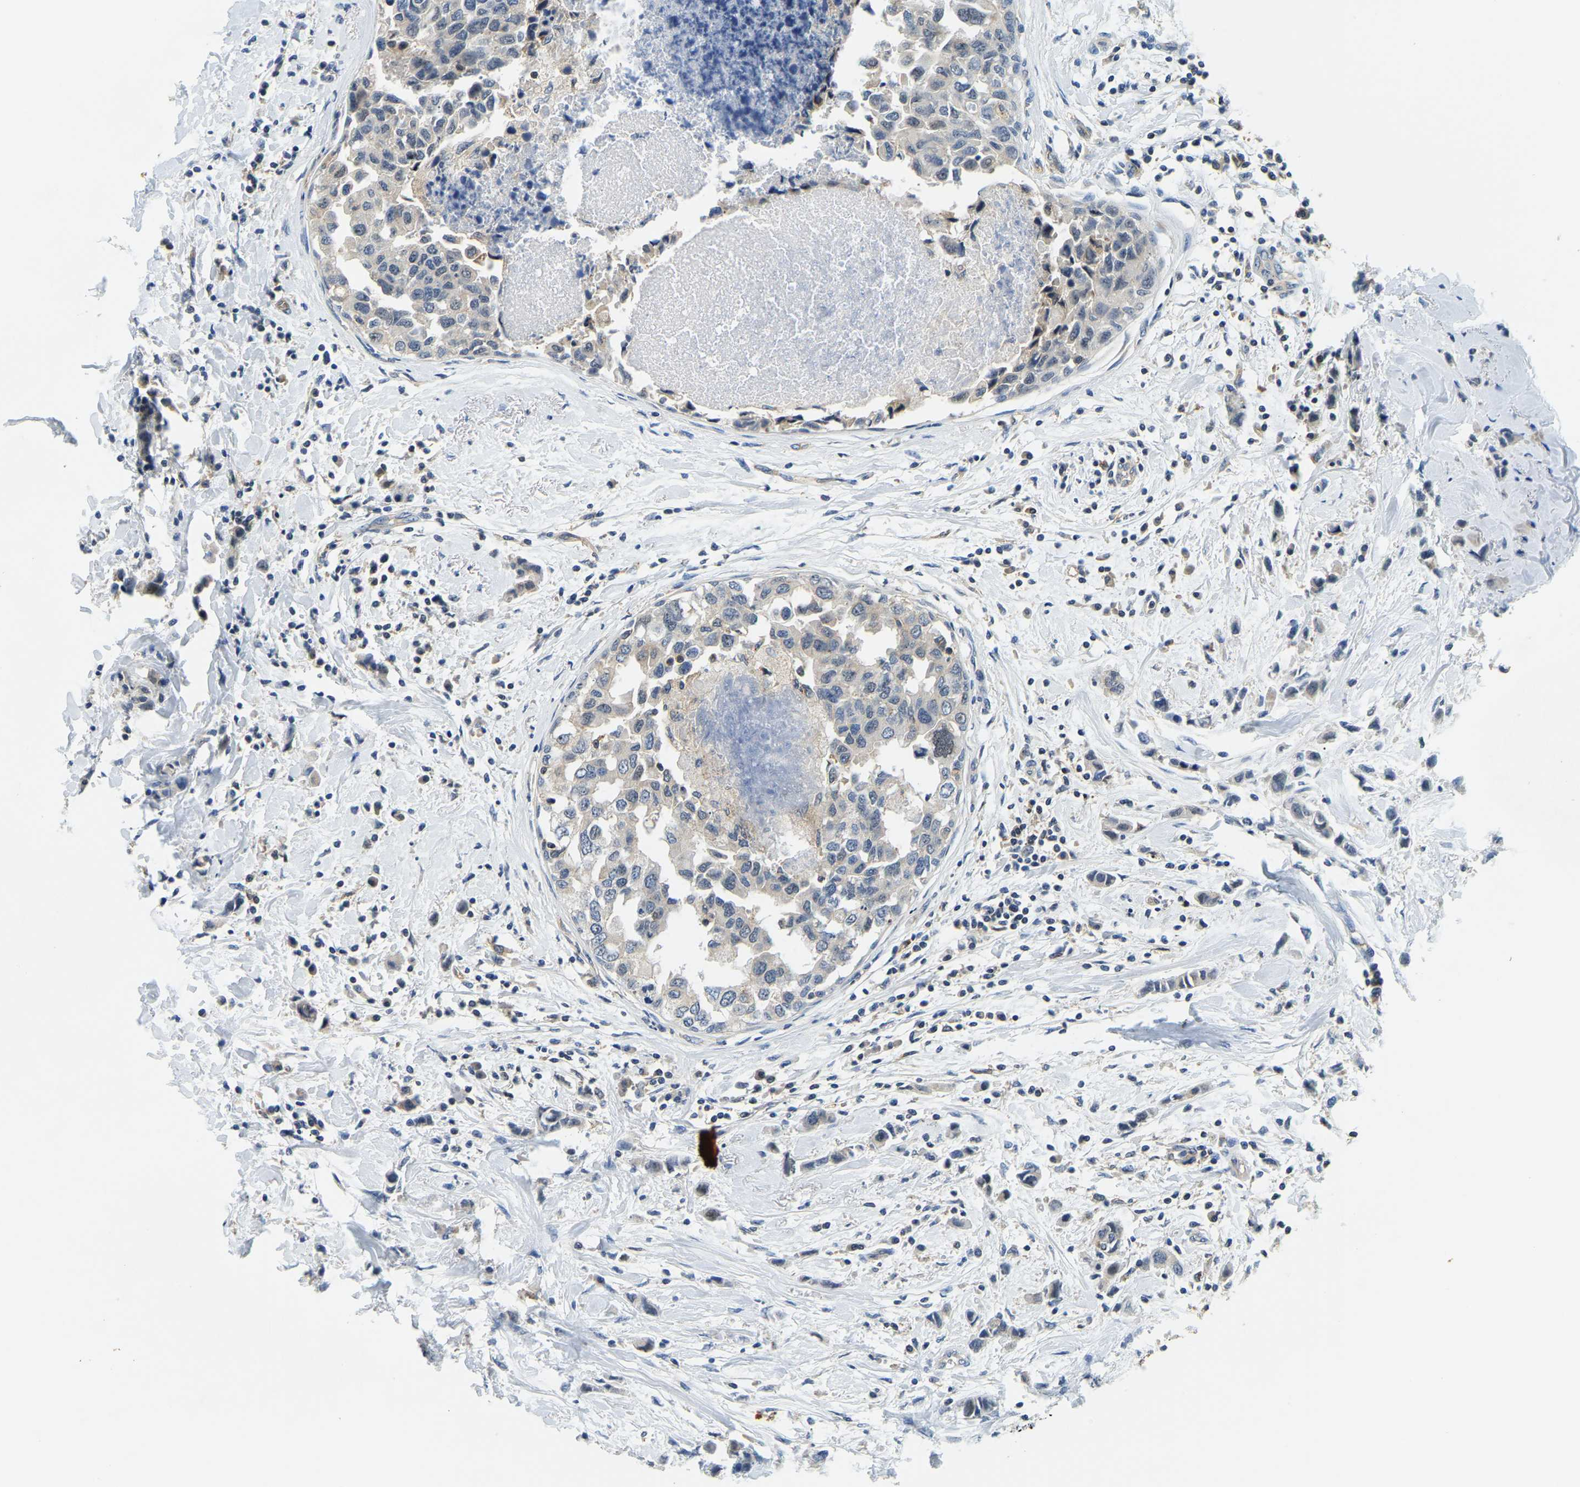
{"staining": {"intensity": "weak", "quantity": "<25%", "location": "cytoplasmic/membranous"}, "tissue": "breast cancer", "cell_type": "Tumor cells", "image_type": "cancer", "snomed": [{"axis": "morphology", "description": "Normal tissue, NOS"}, {"axis": "morphology", "description": "Duct carcinoma"}, {"axis": "topography", "description": "Breast"}], "caption": "Tumor cells show no significant staining in breast infiltrating ductal carcinoma. (DAB immunohistochemistry (IHC), high magnification).", "gene": "RRP1", "patient": {"sex": "female", "age": 50}}